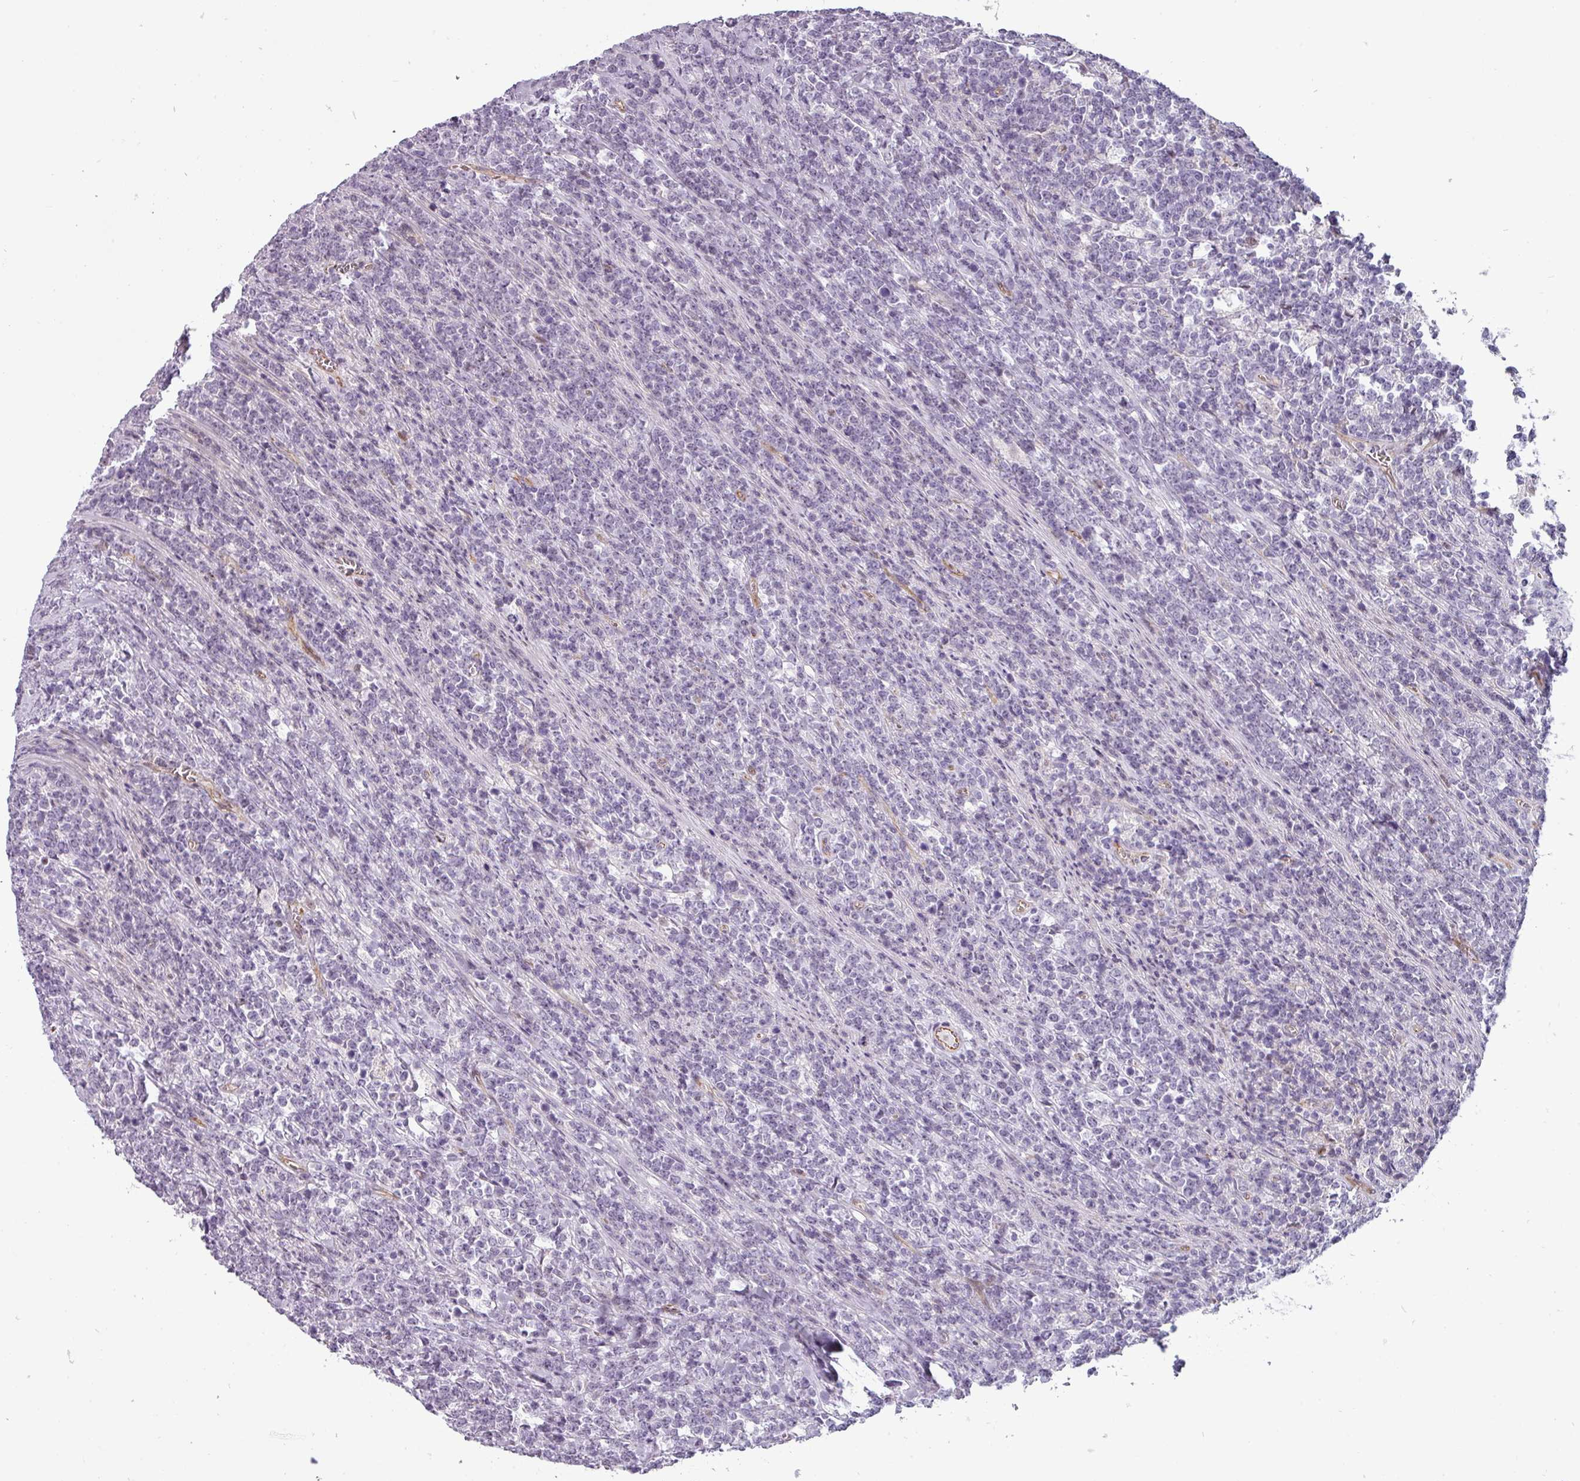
{"staining": {"intensity": "negative", "quantity": "none", "location": "none"}, "tissue": "lymphoma", "cell_type": "Tumor cells", "image_type": "cancer", "snomed": [{"axis": "morphology", "description": "Malignant lymphoma, non-Hodgkin's type, High grade"}, {"axis": "topography", "description": "Small intestine"}], "caption": "Tumor cells show no significant positivity in malignant lymphoma, non-Hodgkin's type (high-grade).", "gene": "CHRDL1", "patient": {"sex": "male", "age": 8}}